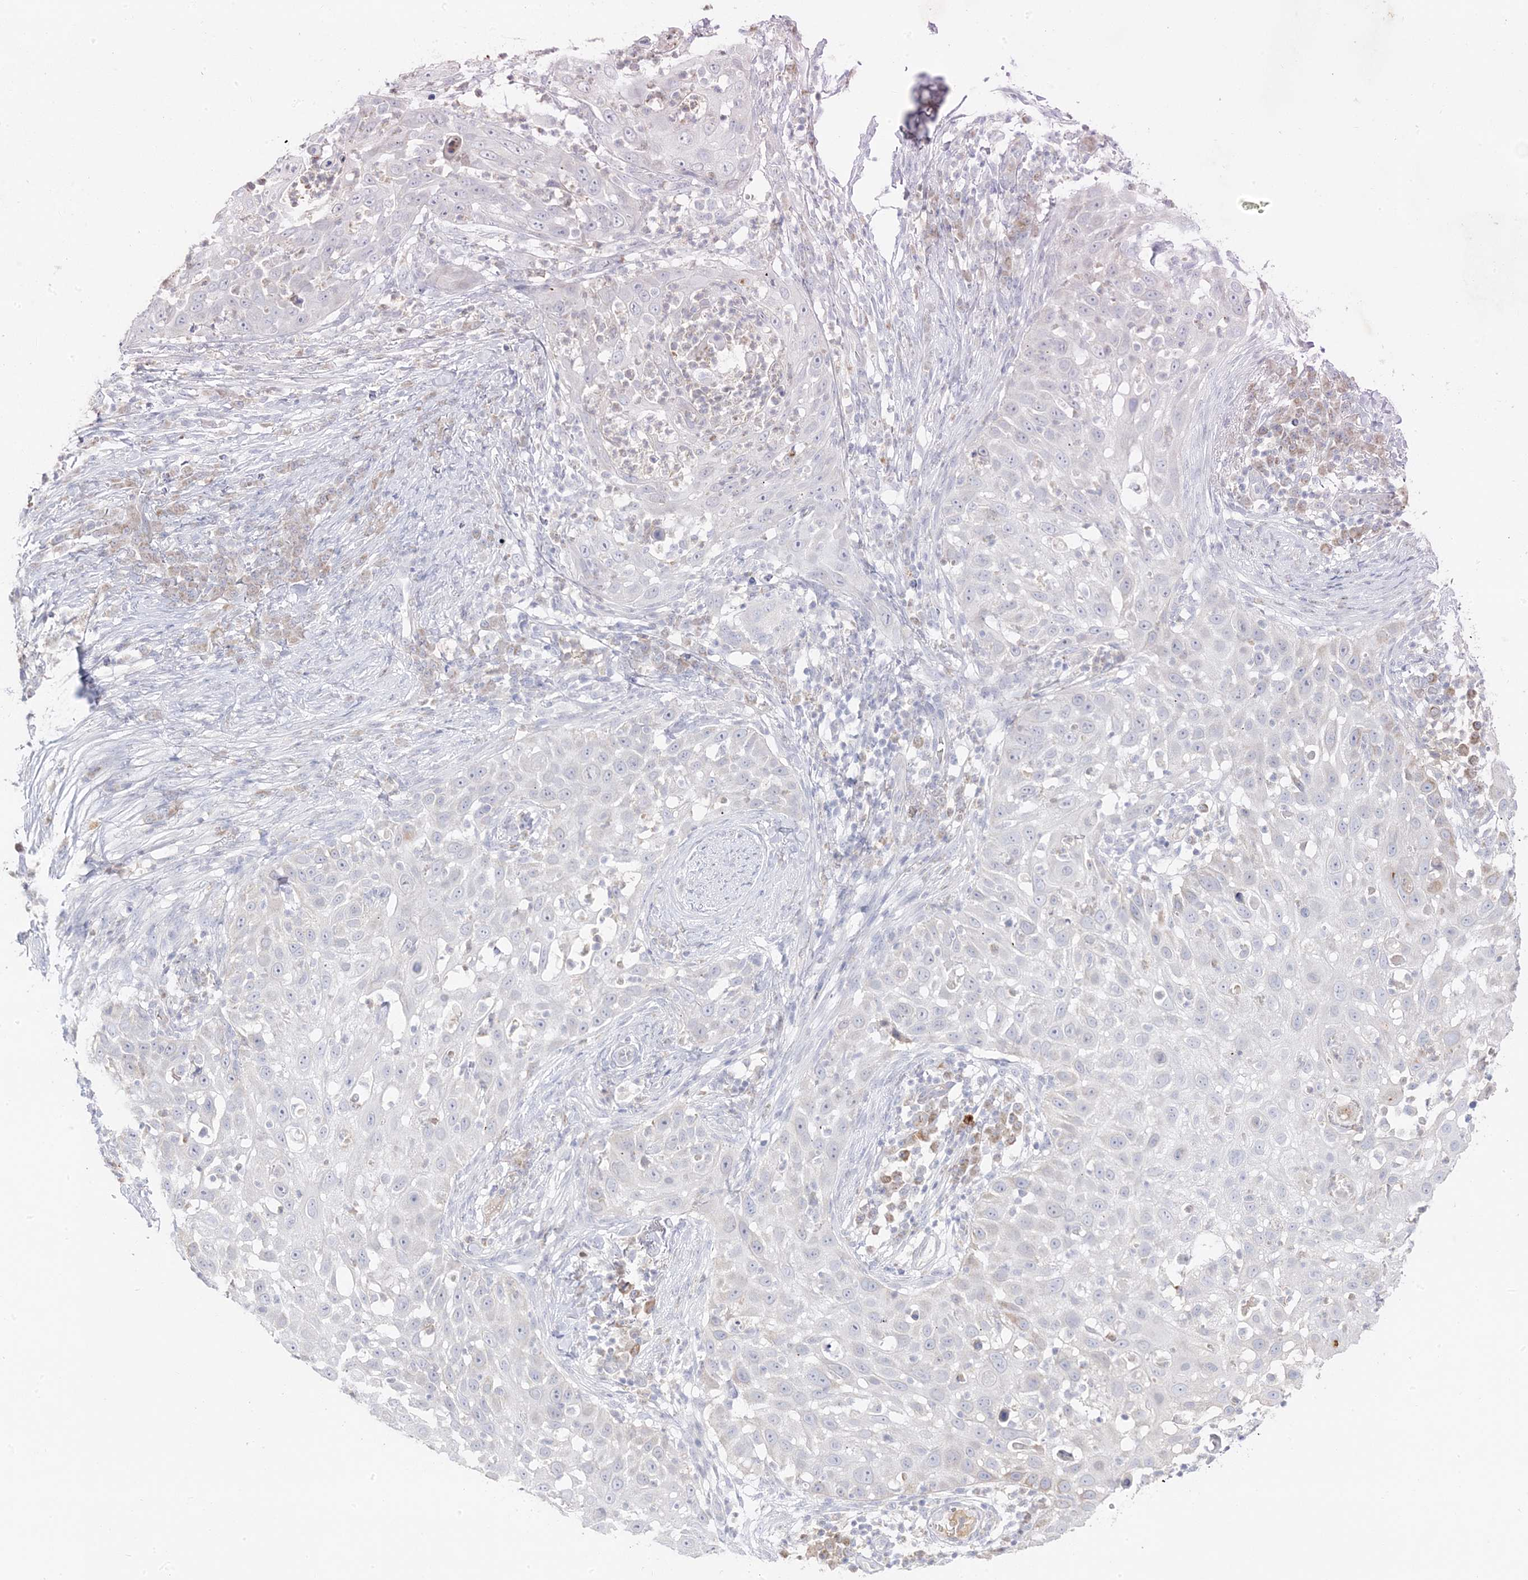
{"staining": {"intensity": "negative", "quantity": "none", "location": "none"}, "tissue": "skin cancer", "cell_type": "Tumor cells", "image_type": "cancer", "snomed": [{"axis": "morphology", "description": "Squamous cell carcinoma, NOS"}, {"axis": "topography", "description": "Skin"}], "caption": "The image shows no significant expression in tumor cells of skin cancer.", "gene": "TRANK1", "patient": {"sex": "female", "age": 44}}